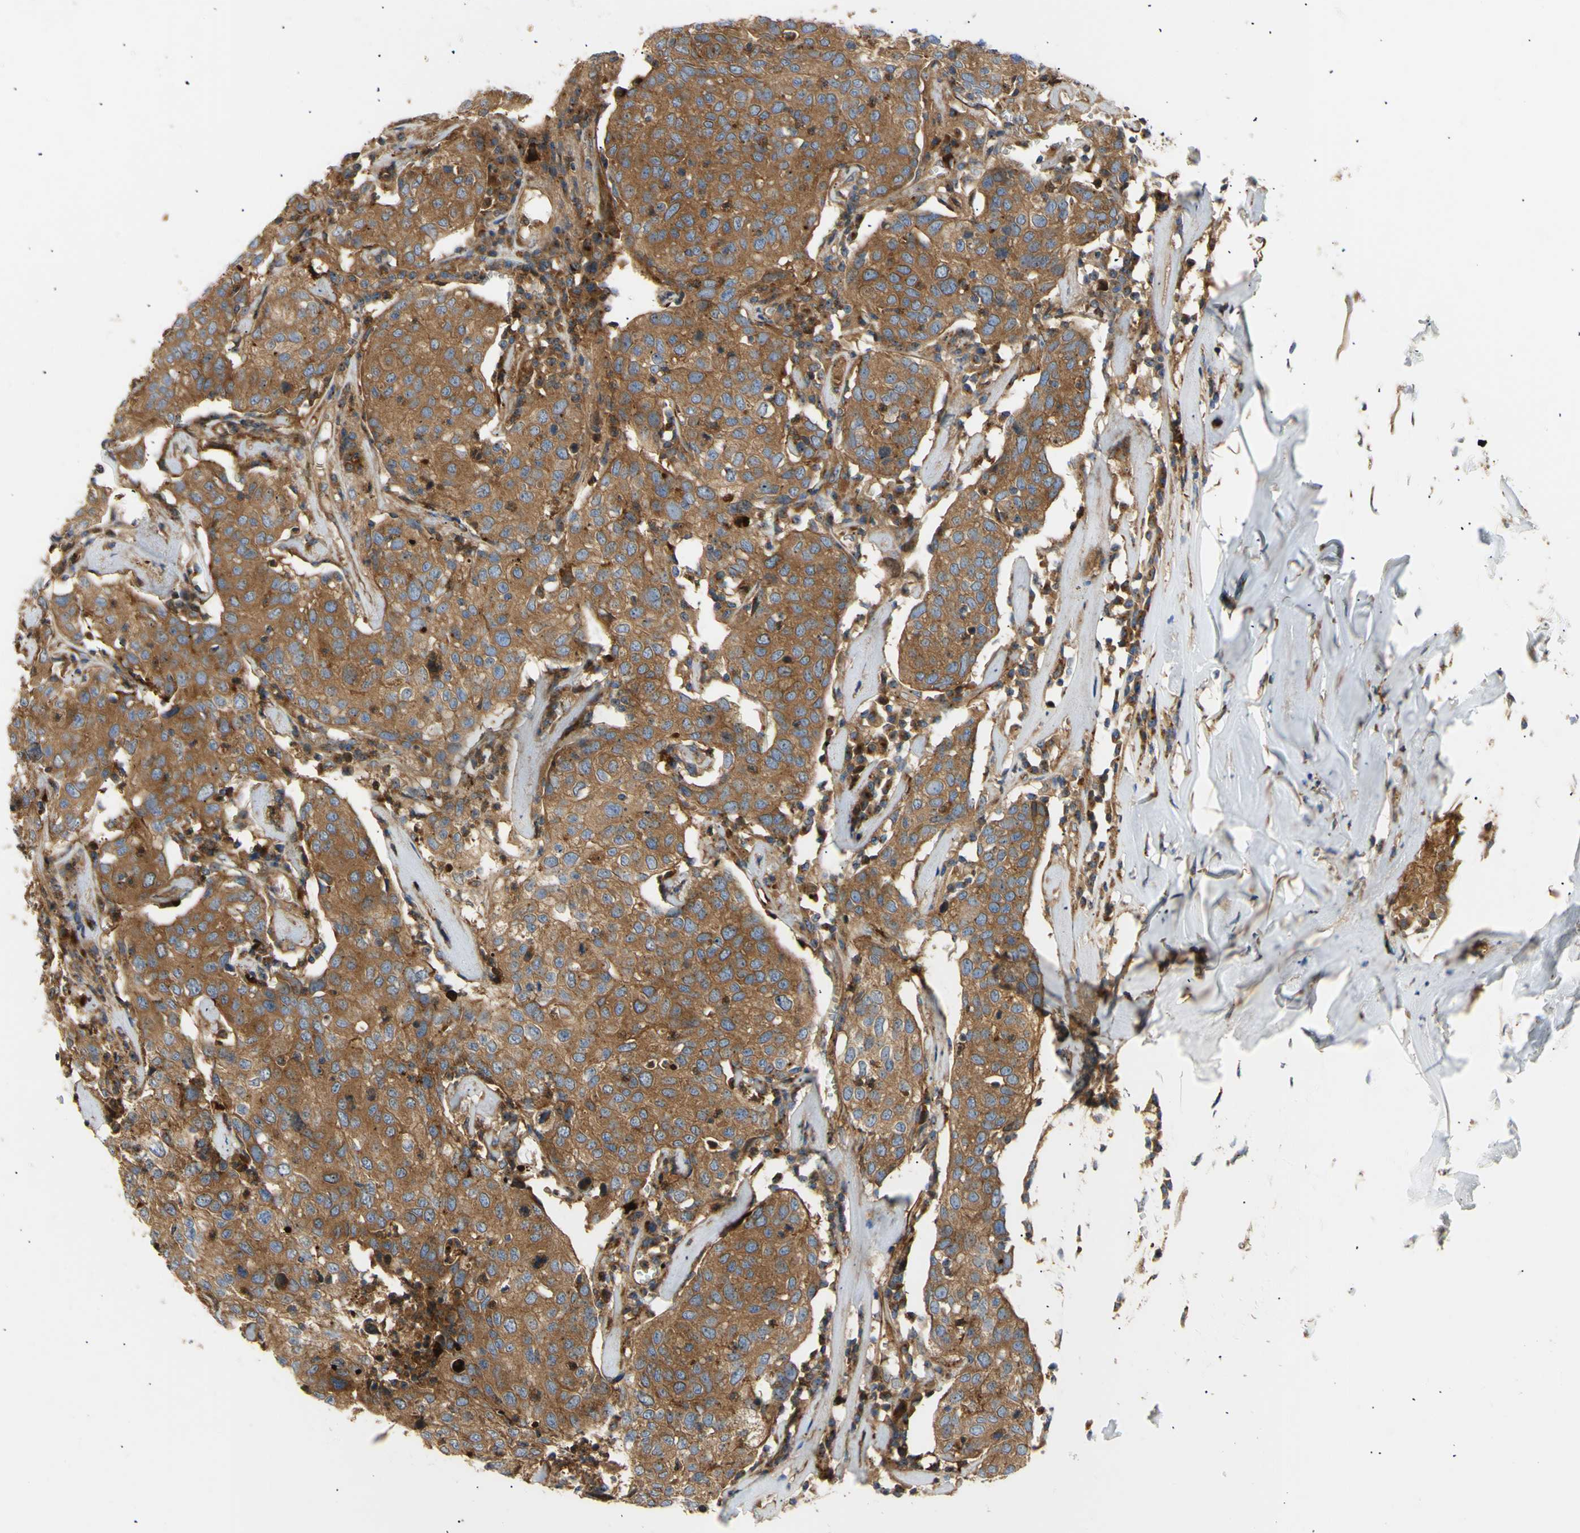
{"staining": {"intensity": "moderate", "quantity": "25%-75%", "location": "cytoplasmic/membranous"}, "tissue": "head and neck cancer", "cell_type": "Tumor cells", "image_type": "cancer", "snomed": [{"axis": "morphology", "description": "Adenocarcinoma, NOS"}, {"axis": "topography", "description": "Salivary gland"}, {"axis": "topography", "description": "Head-Neck"}], "caption": "Human adenocarcinoma (head and neck) stained with a protein marker shows moderate staining in tumor cells.", "gene": "TUBG2", "patient": {"sex": "female", "age": 65}}